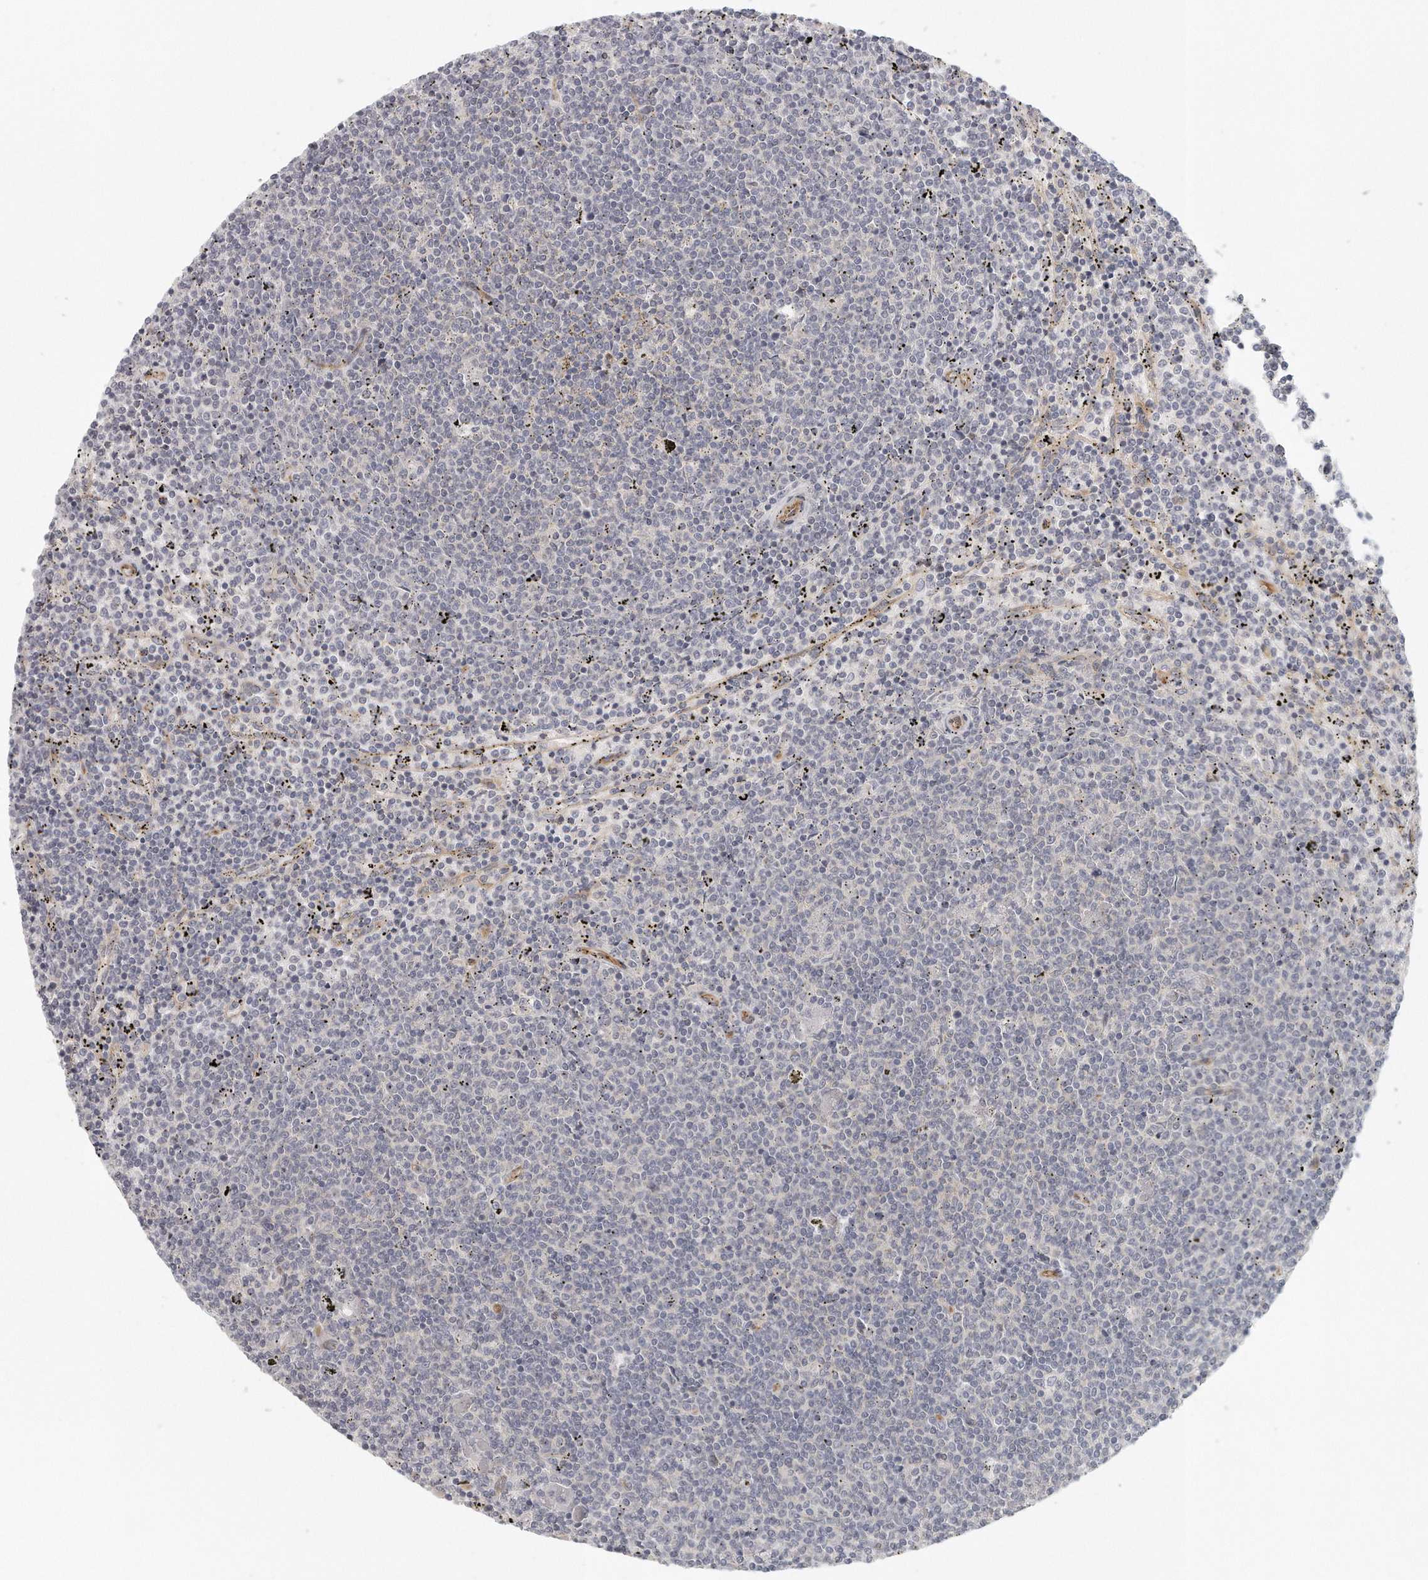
{"staining": {"intensity": "negative", "quantity": "none", "location": "none"}, "tissue": "lymphoma", "cell_type": "Tumor cells", "image_type": "cancer", "snomed": [{"axis": "morphology", "description": "Malignant lymphoma, non-Hodgkin's type, Low grade"}, {"axis": "topography", "description": "Spleen"}], "caption": "High magnification brightfield microscopy of lymphoma stained with DAB (3,3'-diaminobenzidine) (brown) and counterstained with hematoxylin (blue): tumor cells show no significant positivity.", "gene": "MTERF4", "patient": {"sex": "female", "age": 50}}